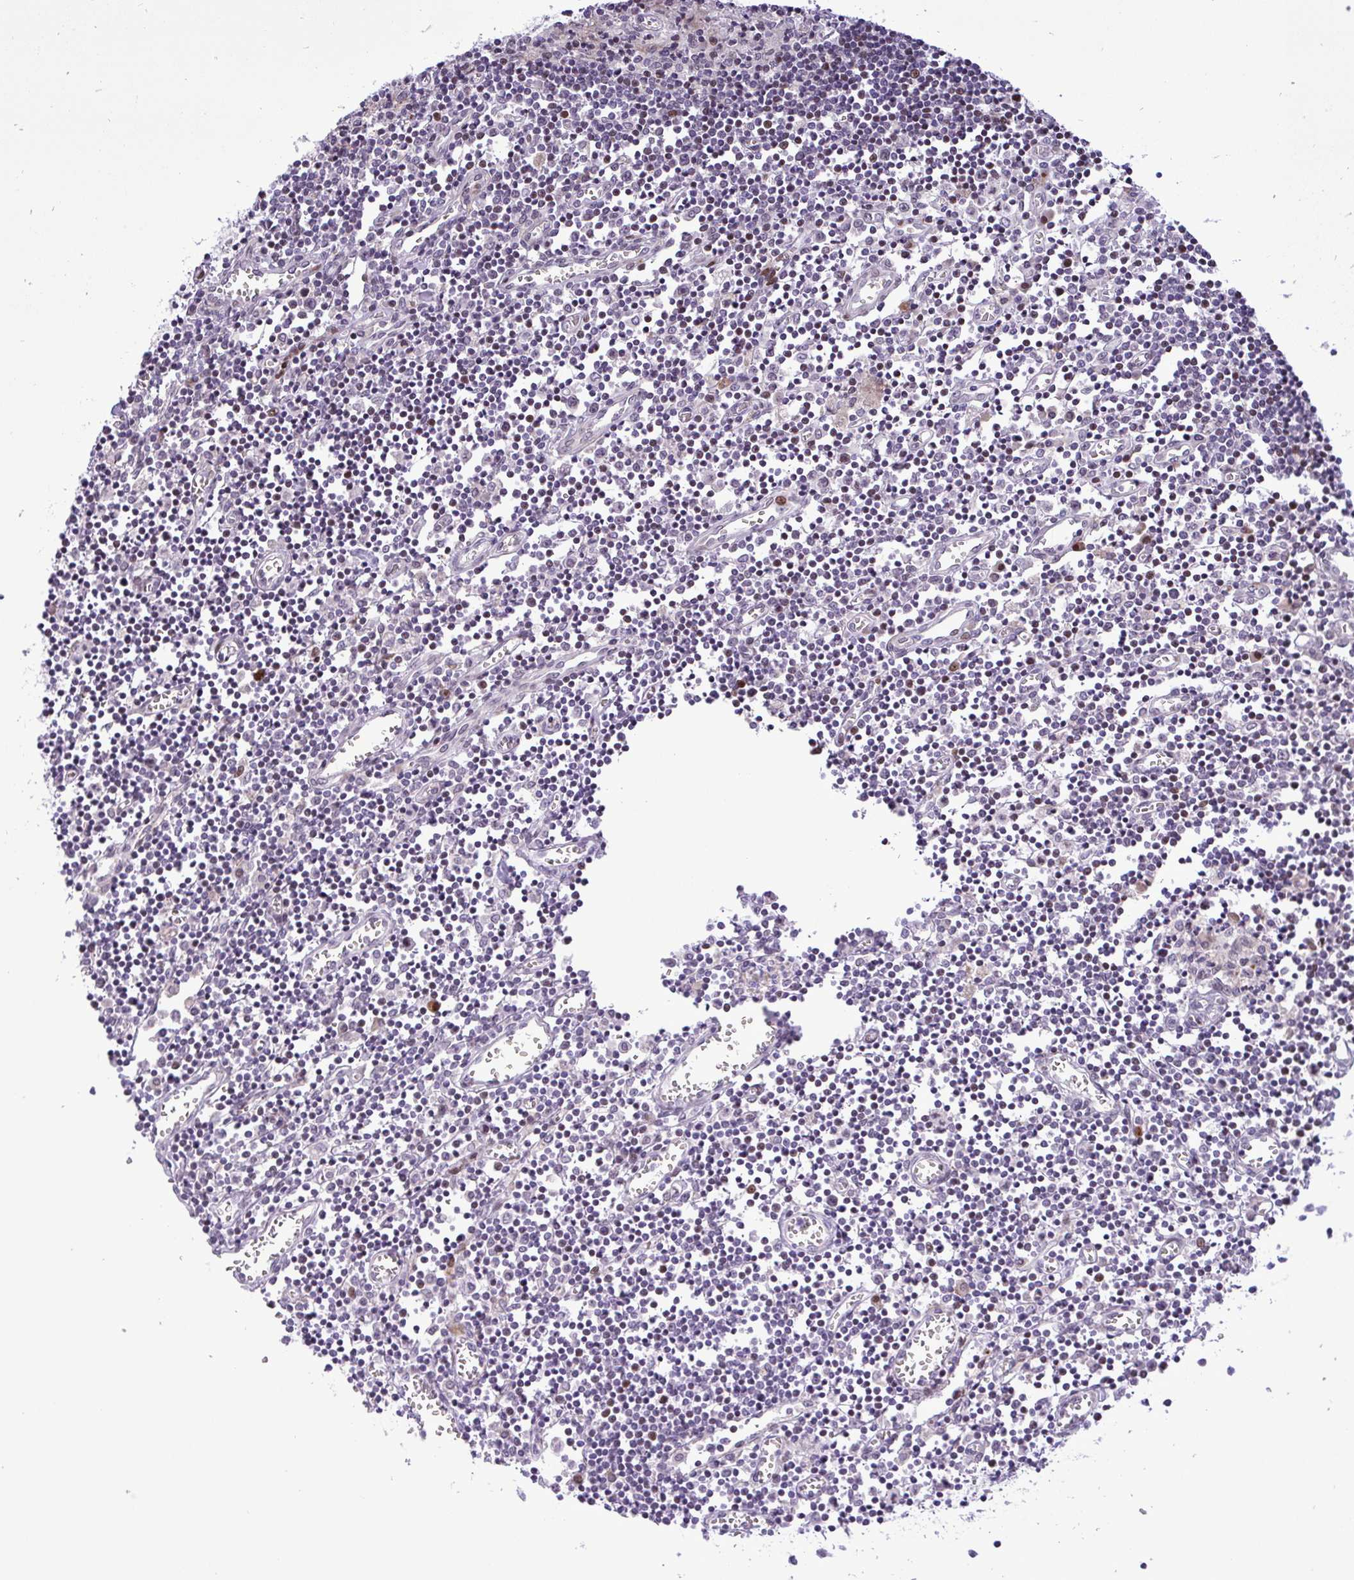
{"staining": {"intensity": "weak", "quantity": "<25%", "location": "cytoplasmic/membranous"}, "tissue": "lymph node", "cell_type": "Germinal center cells", "image_type": "normal", "snomed": [{"axis": "morphology", "description": "Normal tissue, NOS"}, {"axis": "topography", "description": "Lymph node"}], "caption": "A histopathology image of lymph node stained for a protein displays no brown staining in germinal center cells. Nuclei are stained in blue.", "gene": "CASTOR2", "patient": {"sex": "male", "age": 66}}